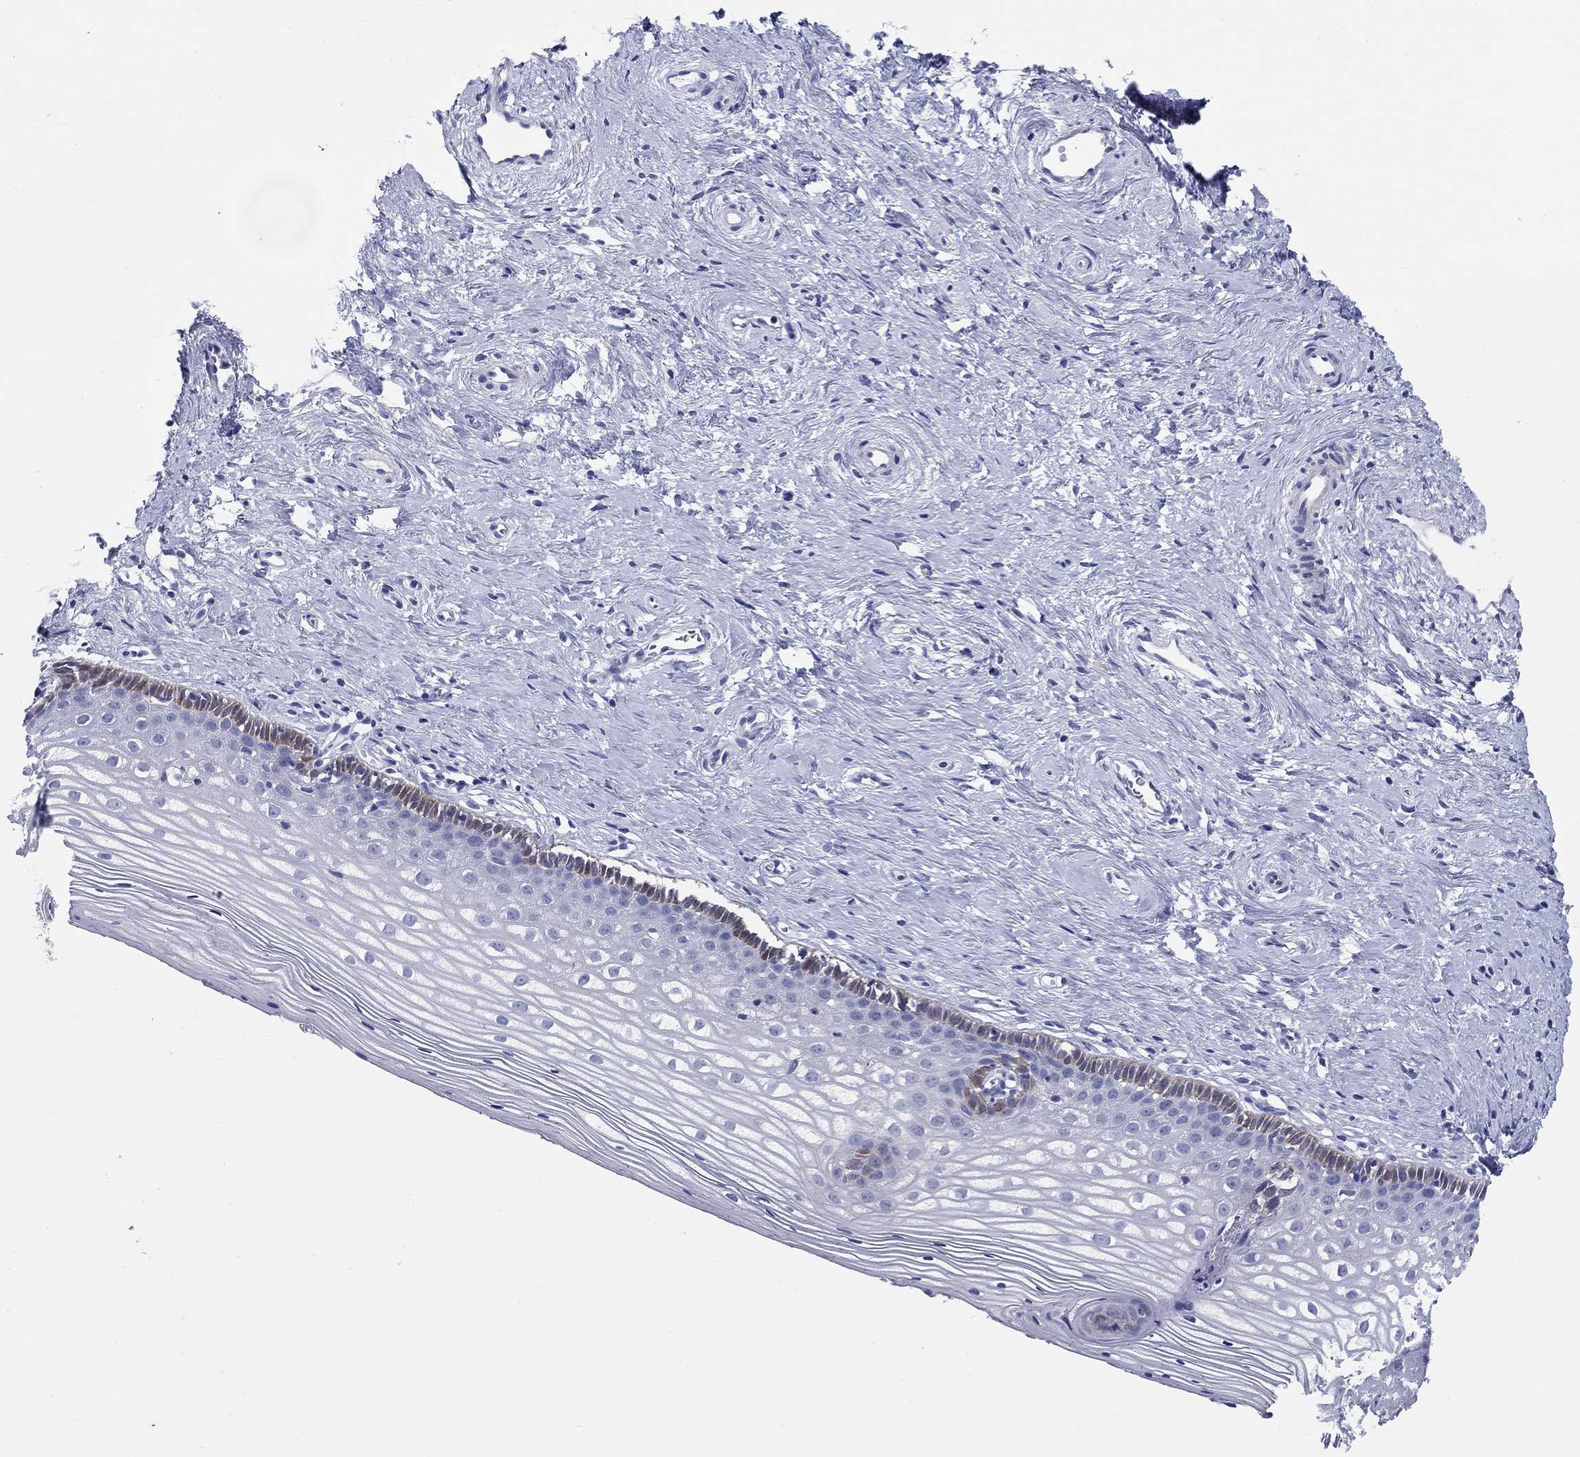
{"staining": {"intensity": "negative", "quantity": "none", "location": "none"}, "tissue": "cervix", "cell_type": "Glandular cells", "image_type": "normal", "snomed": [{"axis": "morphology", "description": "Normal tissue, NOS"}, {"axis": "topography", "description": "Cervix"}], "caption": "Glandular cells are negative for protein expression in benign human cervix. The staining was performed using DAB (3,3'-diaminobenzidine) to visualize the protein expression in brown, while the nuclei were stained in blue with hematoxylin (Magnification: 20x).", "gene": "RAP1GAP", "patient": {"sex": "female", "age": 40}}